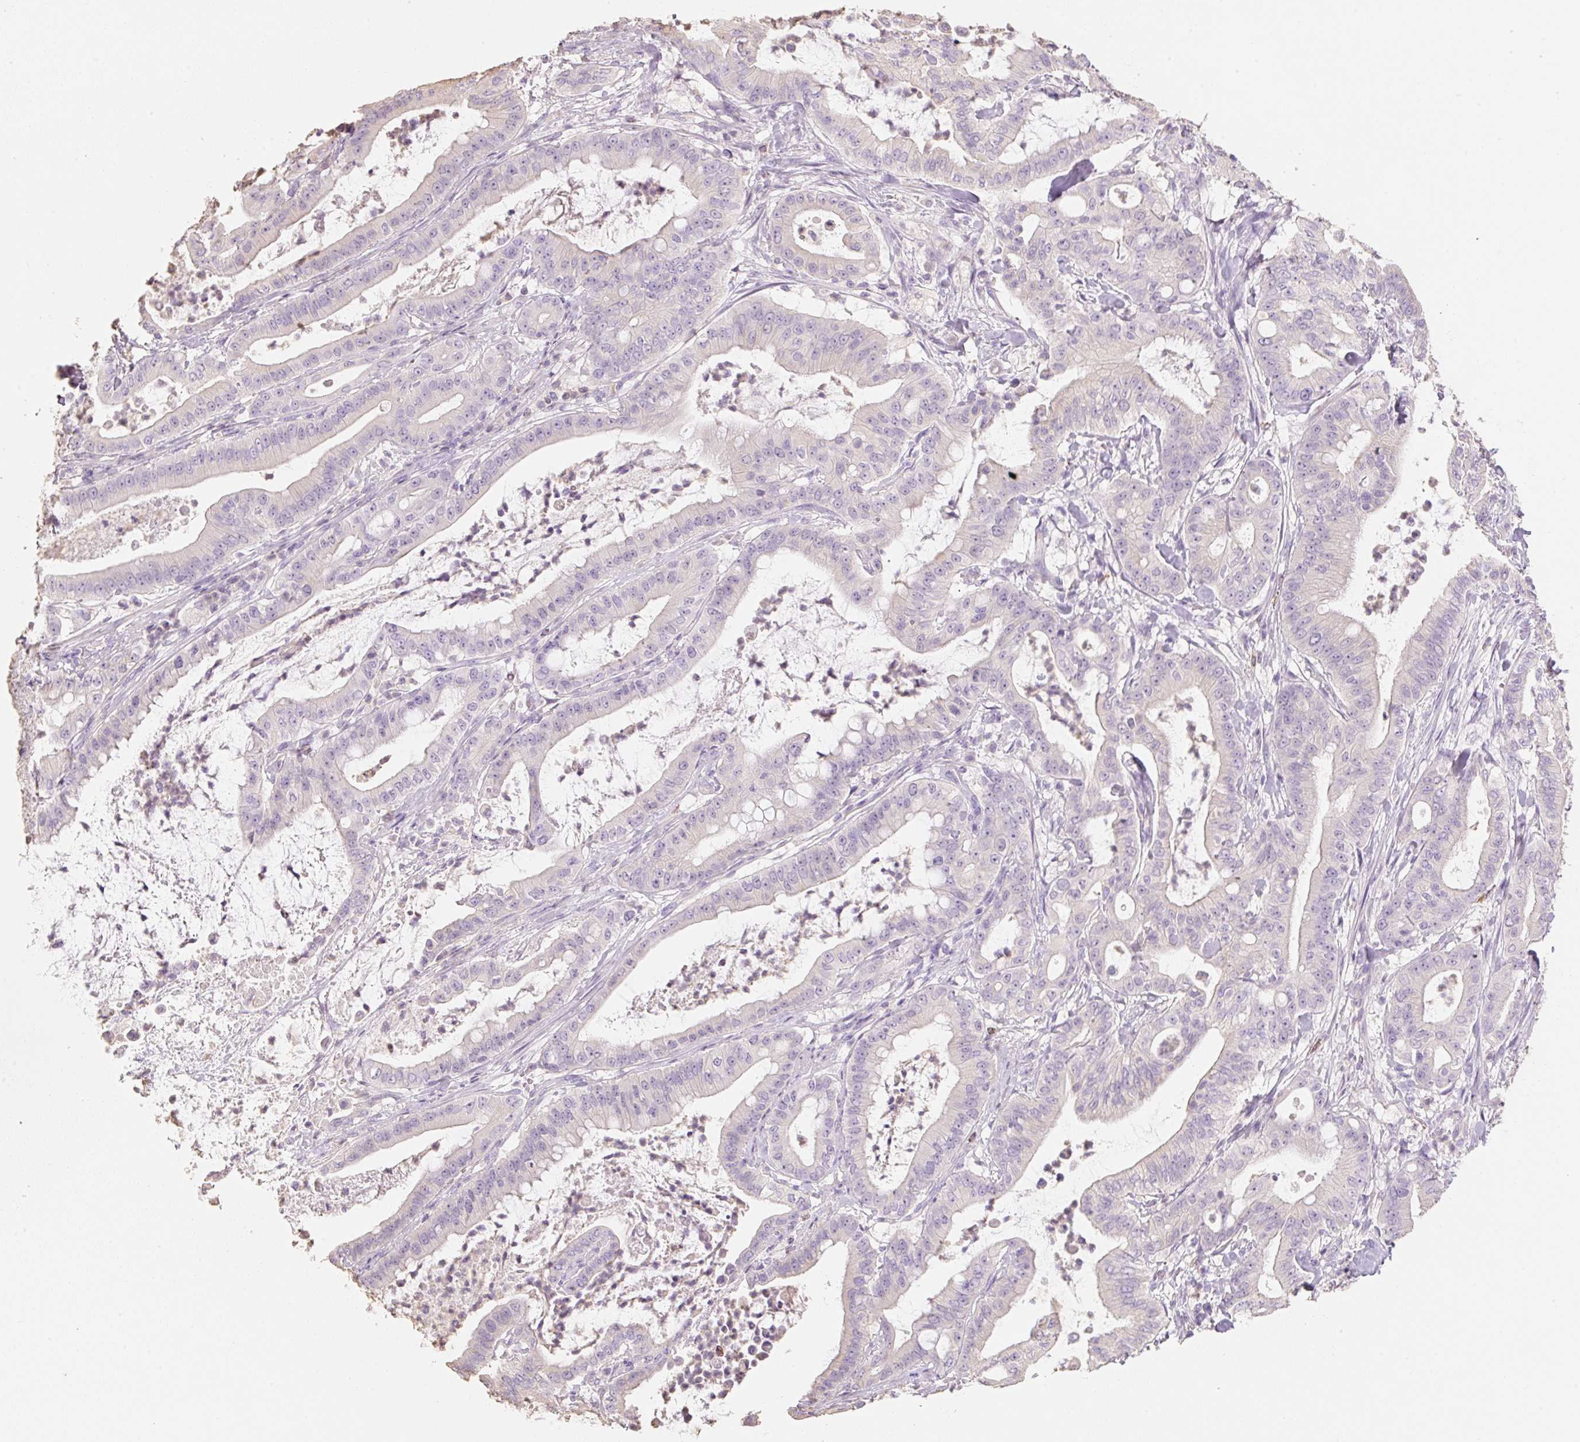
{"staining": {"intensity": "negative", "quantity": "none", "location": "none"}, "tissue": "pancreatic cancer", "cell_type": "Tumor cells", "image_type": "cancer", "snomed": [{"axis": "morphology", "description": "Adenocarcinoma, NOS"}, {"axis": "topography", "description": "Pancreas"}], "caption": "The micrograph displays no staining of tumor cells in pancreatic cancer (adenocarcinoma).", "gene": "MBOAT7", "patient": {"sex": "male", "age": 71}}